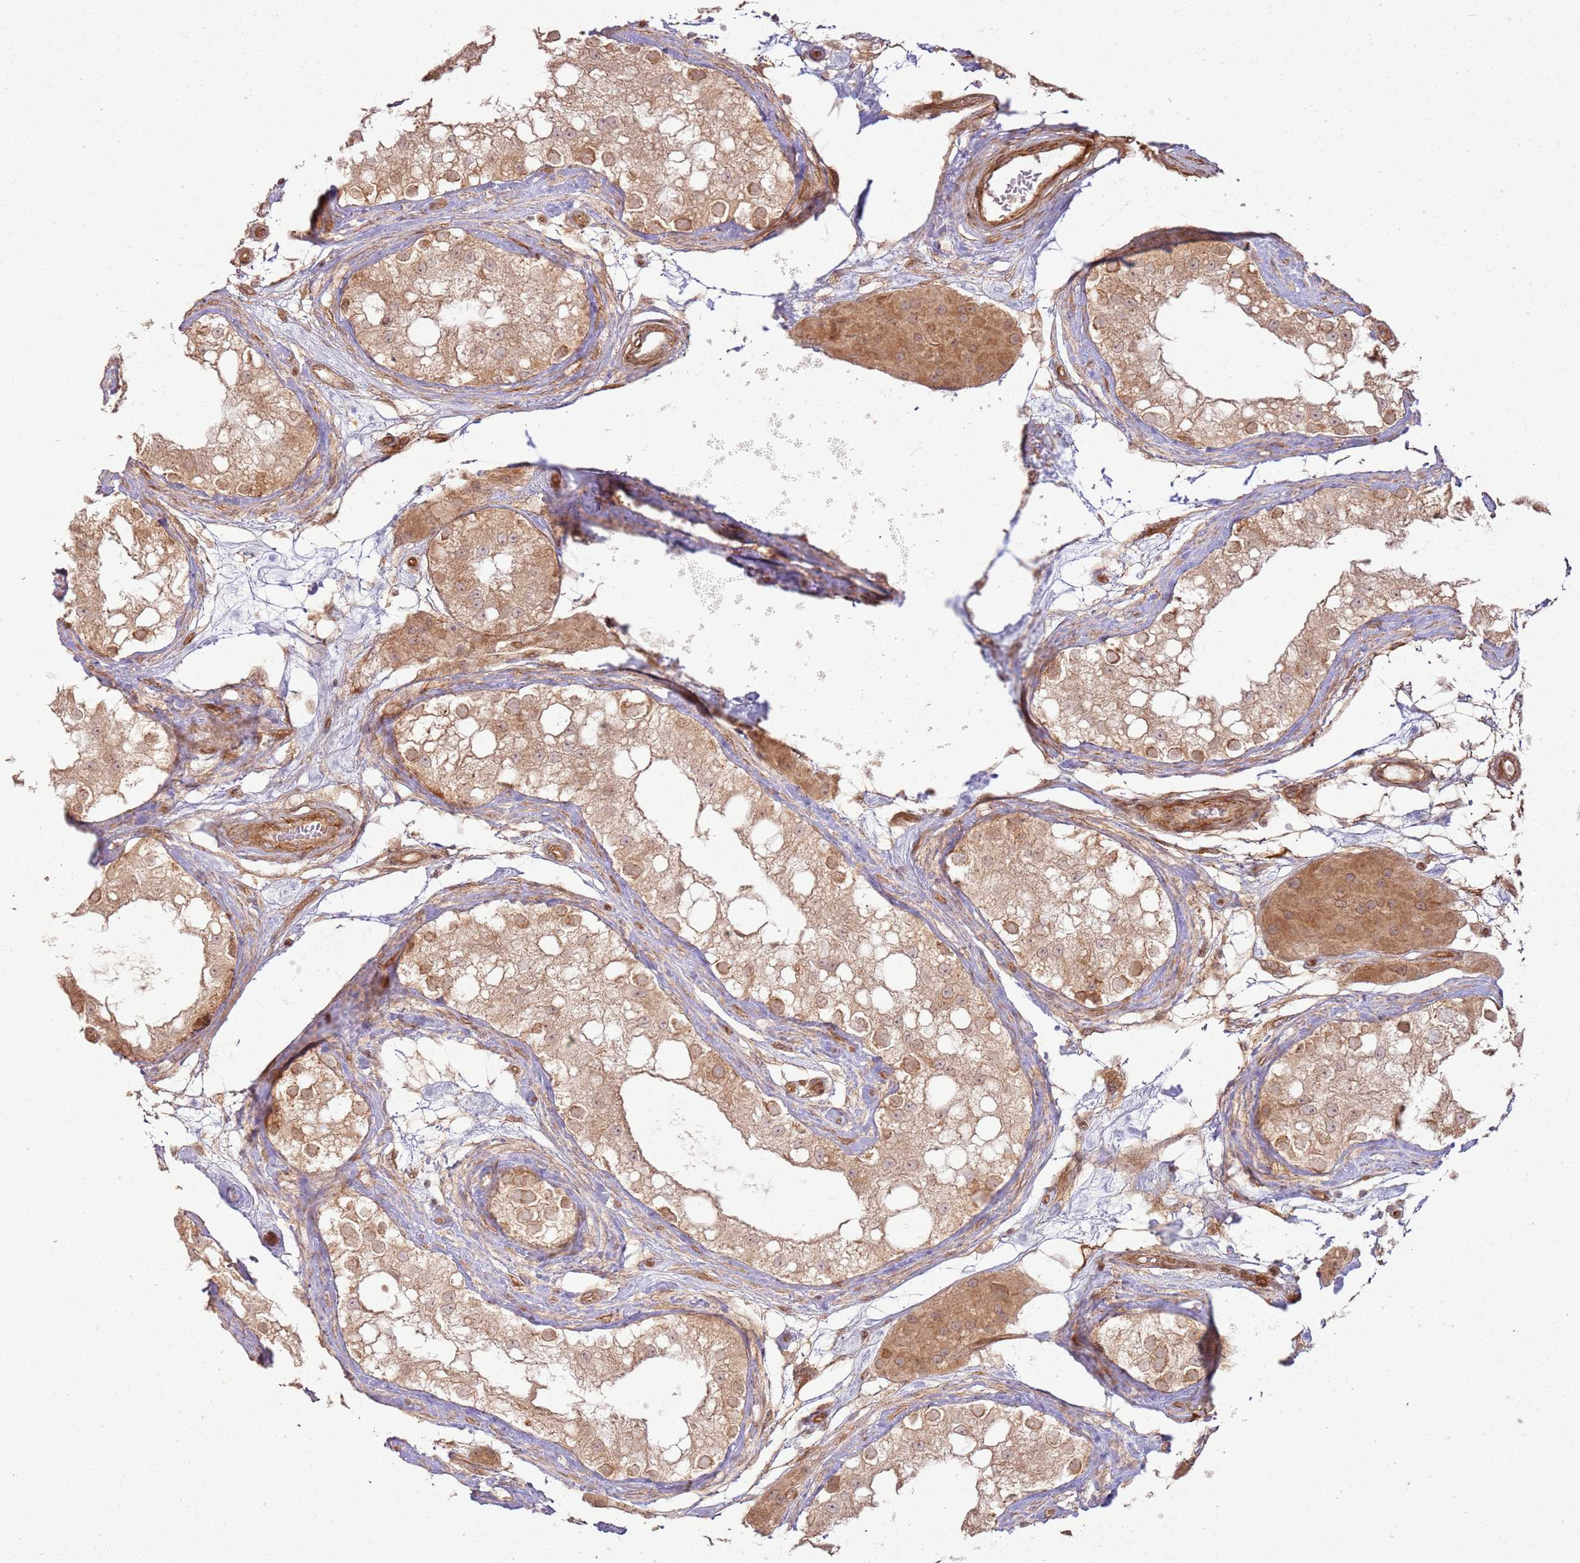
{"staining": {"intensity": "moderate", "quantity": ">75%", "location": "cytoplasmic/membranous,nuclear"}, "tissue": "testis", "cell_type": "Cells in seminiferous ducts", "image_type": "normal", "snomed": [{"axis": "morphology", "description": "Normal tissue, NOS"}, {"axis": "topography", "description": "Testis"}], "caption": "Immunohistochemical staining of benign testis demonstrates >75% levels of moderate cytoplasmic/membranous,nuclear protein positivity in about >75% of cells in seminiferous ducts. (Stains: DAB (3,3'-diaminobenzidine) in brown, nuclei in blue, Microscopy: brightfield microscopy at high magnification).", "gene": "ZNF623", "patient": {"sex": "male", "age": 84}}